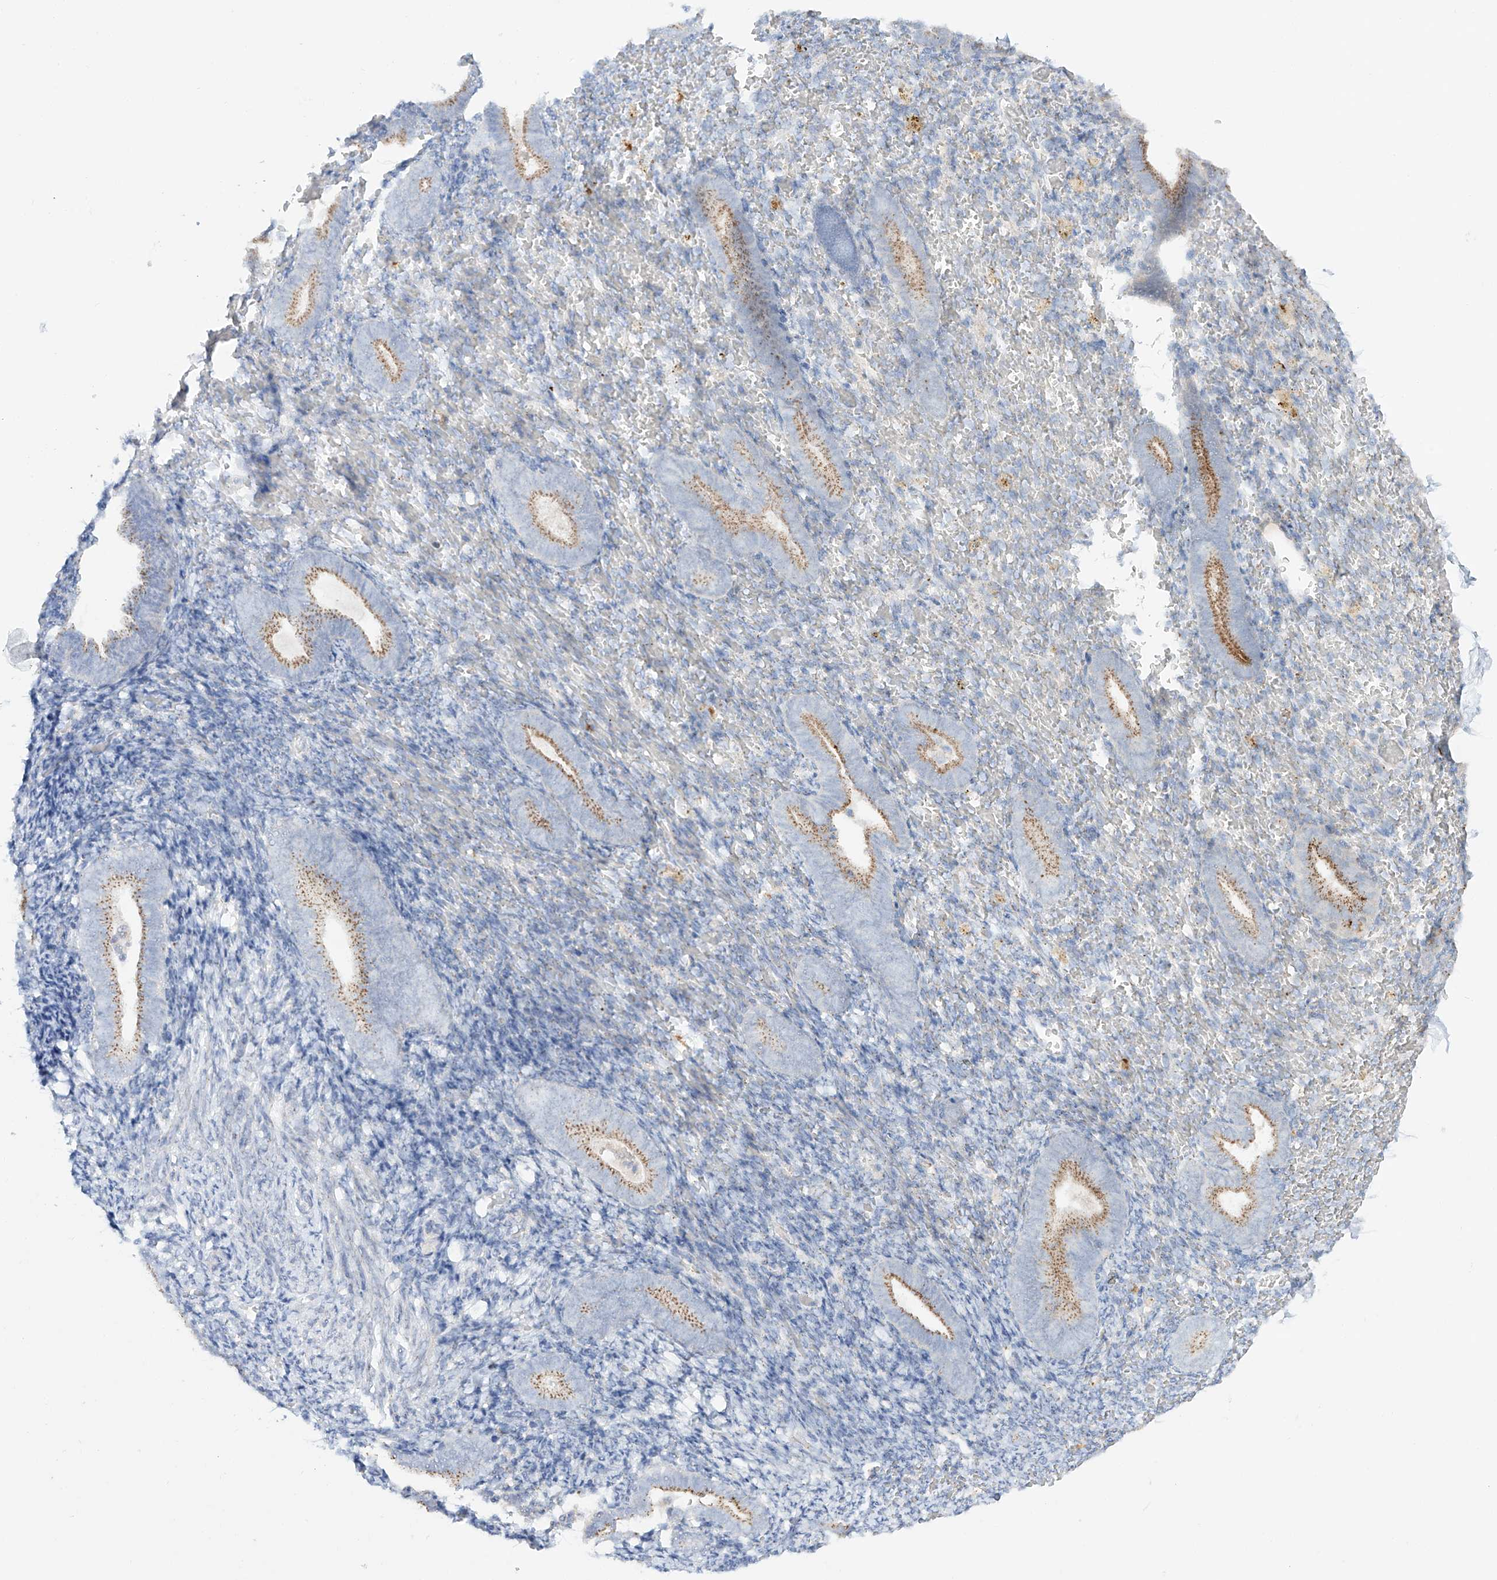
{"staining": {"intensity": "negative", "quantity": "none", "location": "none"}, "tissue": "endometrium", "cell_type": "Cells in endometrial stroma", "image_type": "normal", "snomed": [{"axis": "morphology", "description": "Normal tissue, NOS"}, {"axis": "topography", "description": "Endometrium"}], "caption": "A high-resolution image shows immunohistochemistry (IHC) staining of unremarkable endometrium, which exhibits no significant staining in cells in endometrial stroma.", "gene": "BSDC1", "patient": {"sex": "female", "age": 51}}